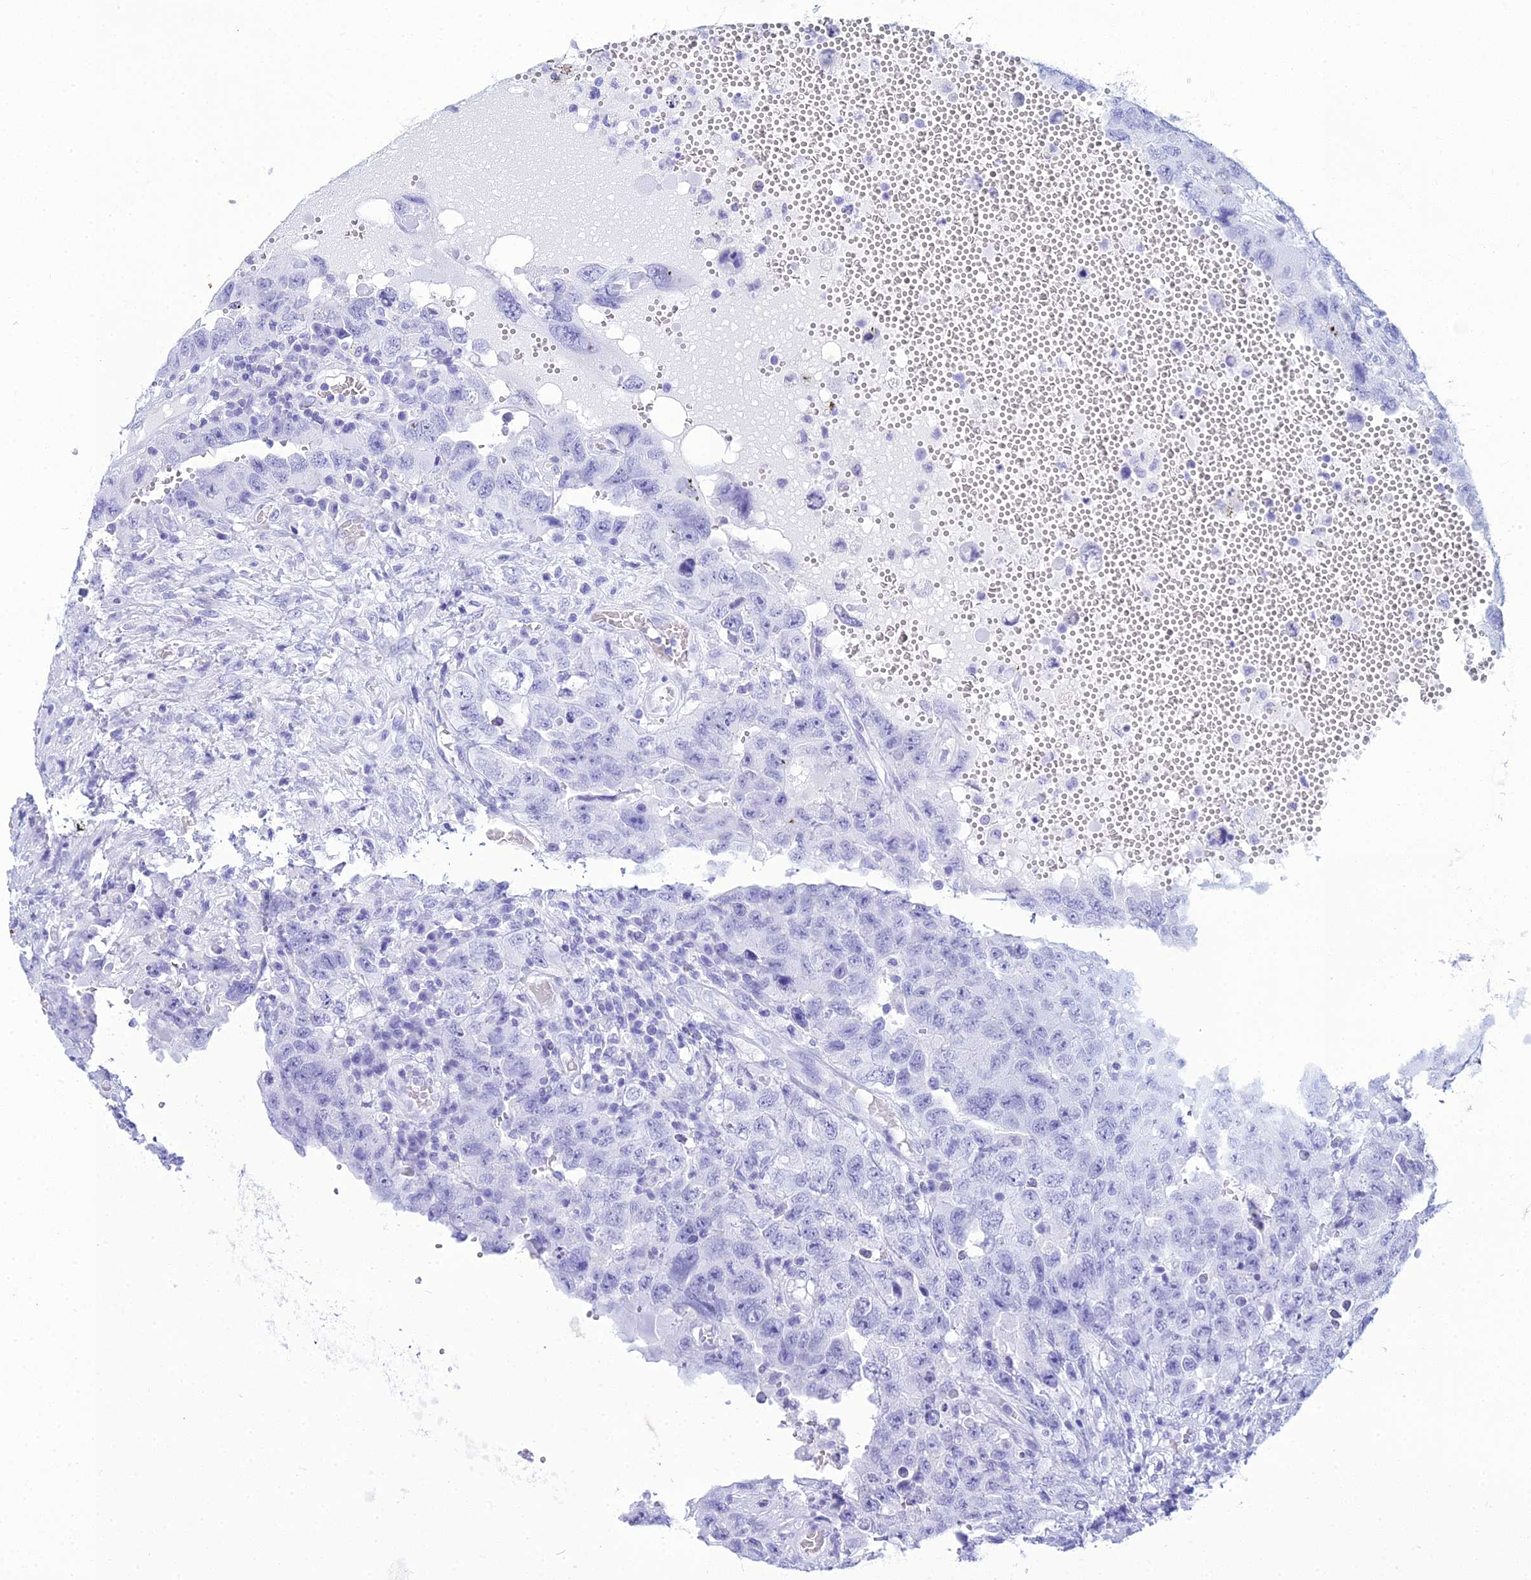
{"staining": {"intensity": "negative", "quantity": "none", "location": "none"}, "tissue": "testis cancer", "cell_type": "Tumor cells", "image_type": "cancer", "snomed": [{"axis": "morphology", "description": "Carcinoma, Embryonal, NOS"}, {"axis": "topography", "description": "Testis"}], "caption": "Tumor cells are negative for brown protein staining in testis embryonal carcinoma. (DAB (3,3'-diaminobenzidine) immunohistochemistry (IHC) with hematoxylin counter stain).", "gene": "ZNF442", "patient": {"sex": "male", "age": 26}}